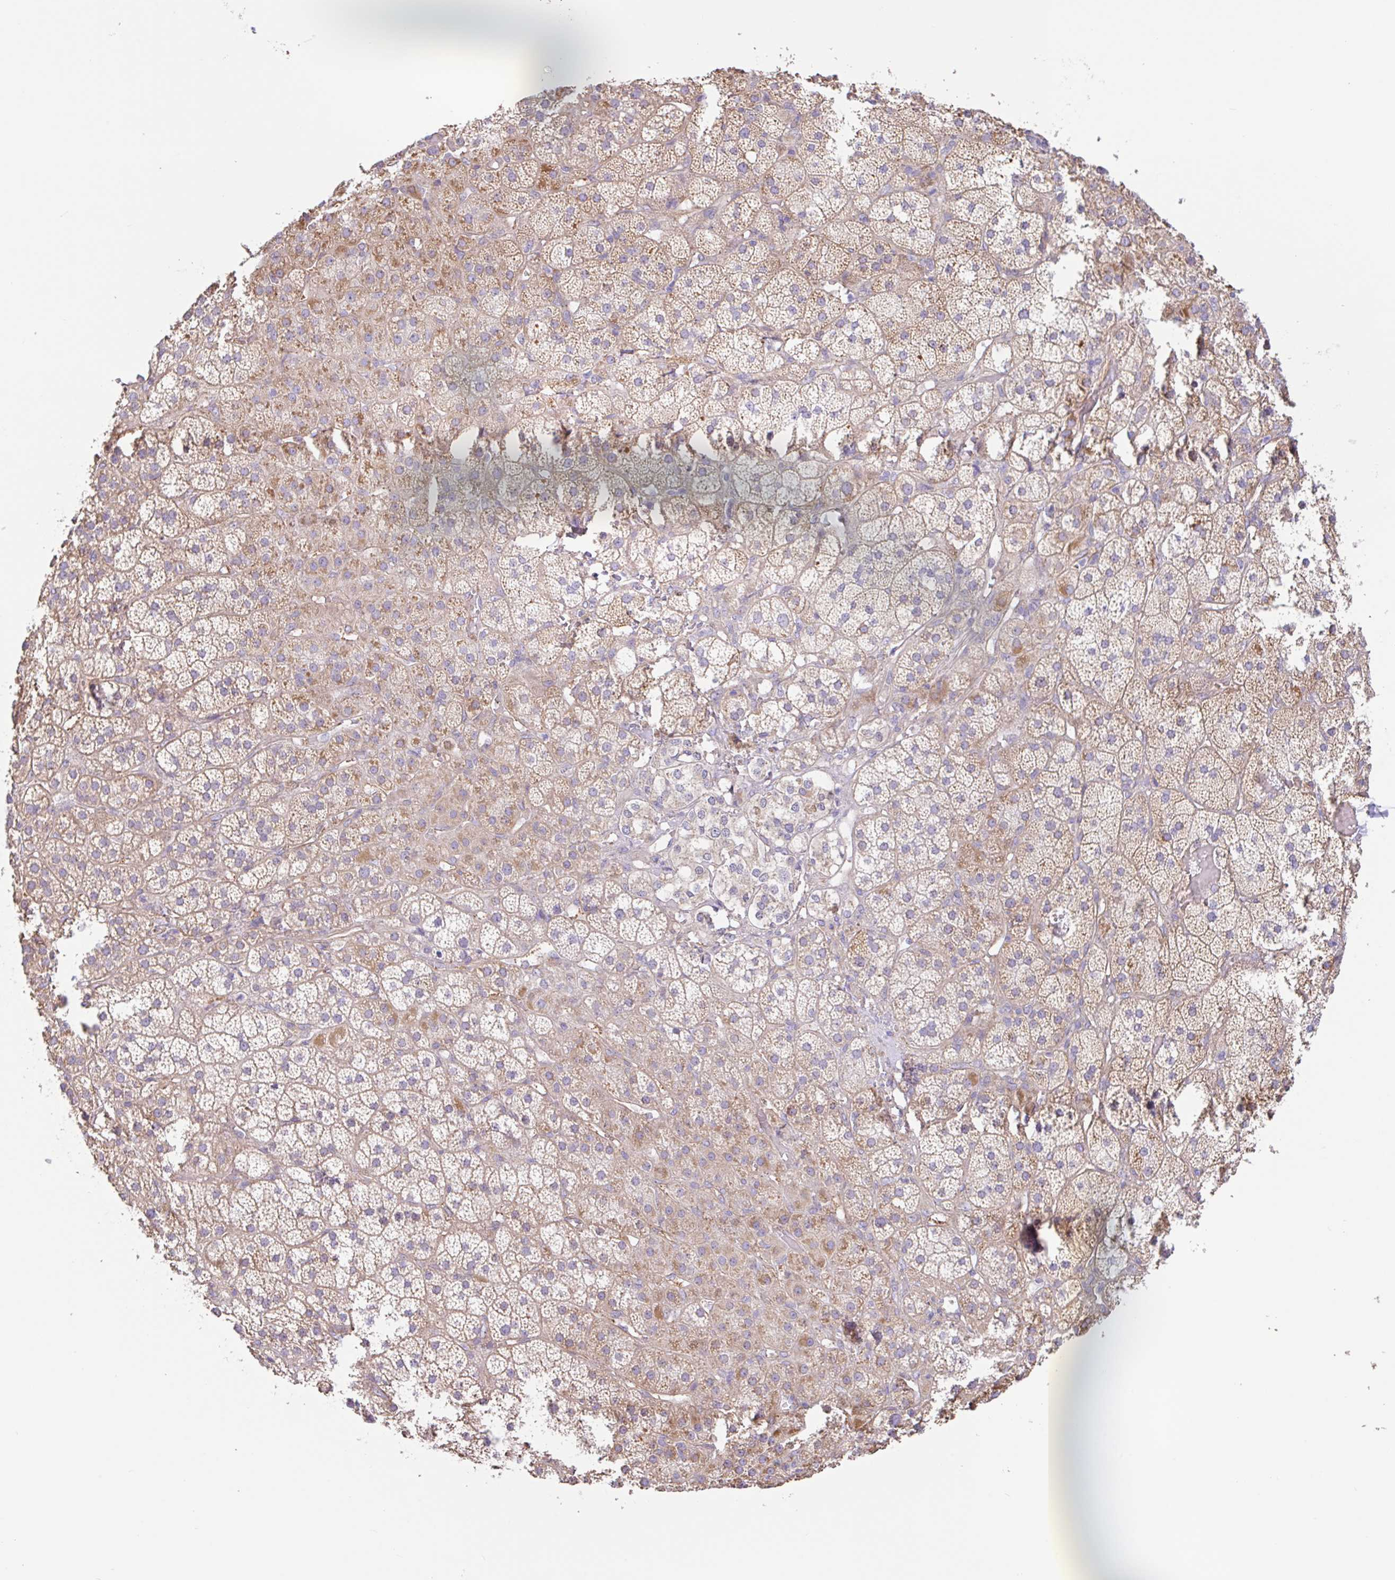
{"staining": {"intensity": "moderate", "quantity": "25%-75%", "location": "cytoplasmic/membranous"}, "tissue": "adrenal gland", "cell_type": "Glandular cells", "image_type": "normal", "snomed": [{"axis": "morphology", "description": "Normal tissue, NOS"}, {"axis": "topography", "description": "Adrenal gland"}], "caption": "High-power microscopy captured an immunohistochemistry (IHC) histopathology image of benign adrenal gland, revealing moderate cytoplasmic/membranous expression in approximately 25%-75% of glandular cells.", "gene": "PLCD4", "patient": {"sex": "male", "age": 57}}